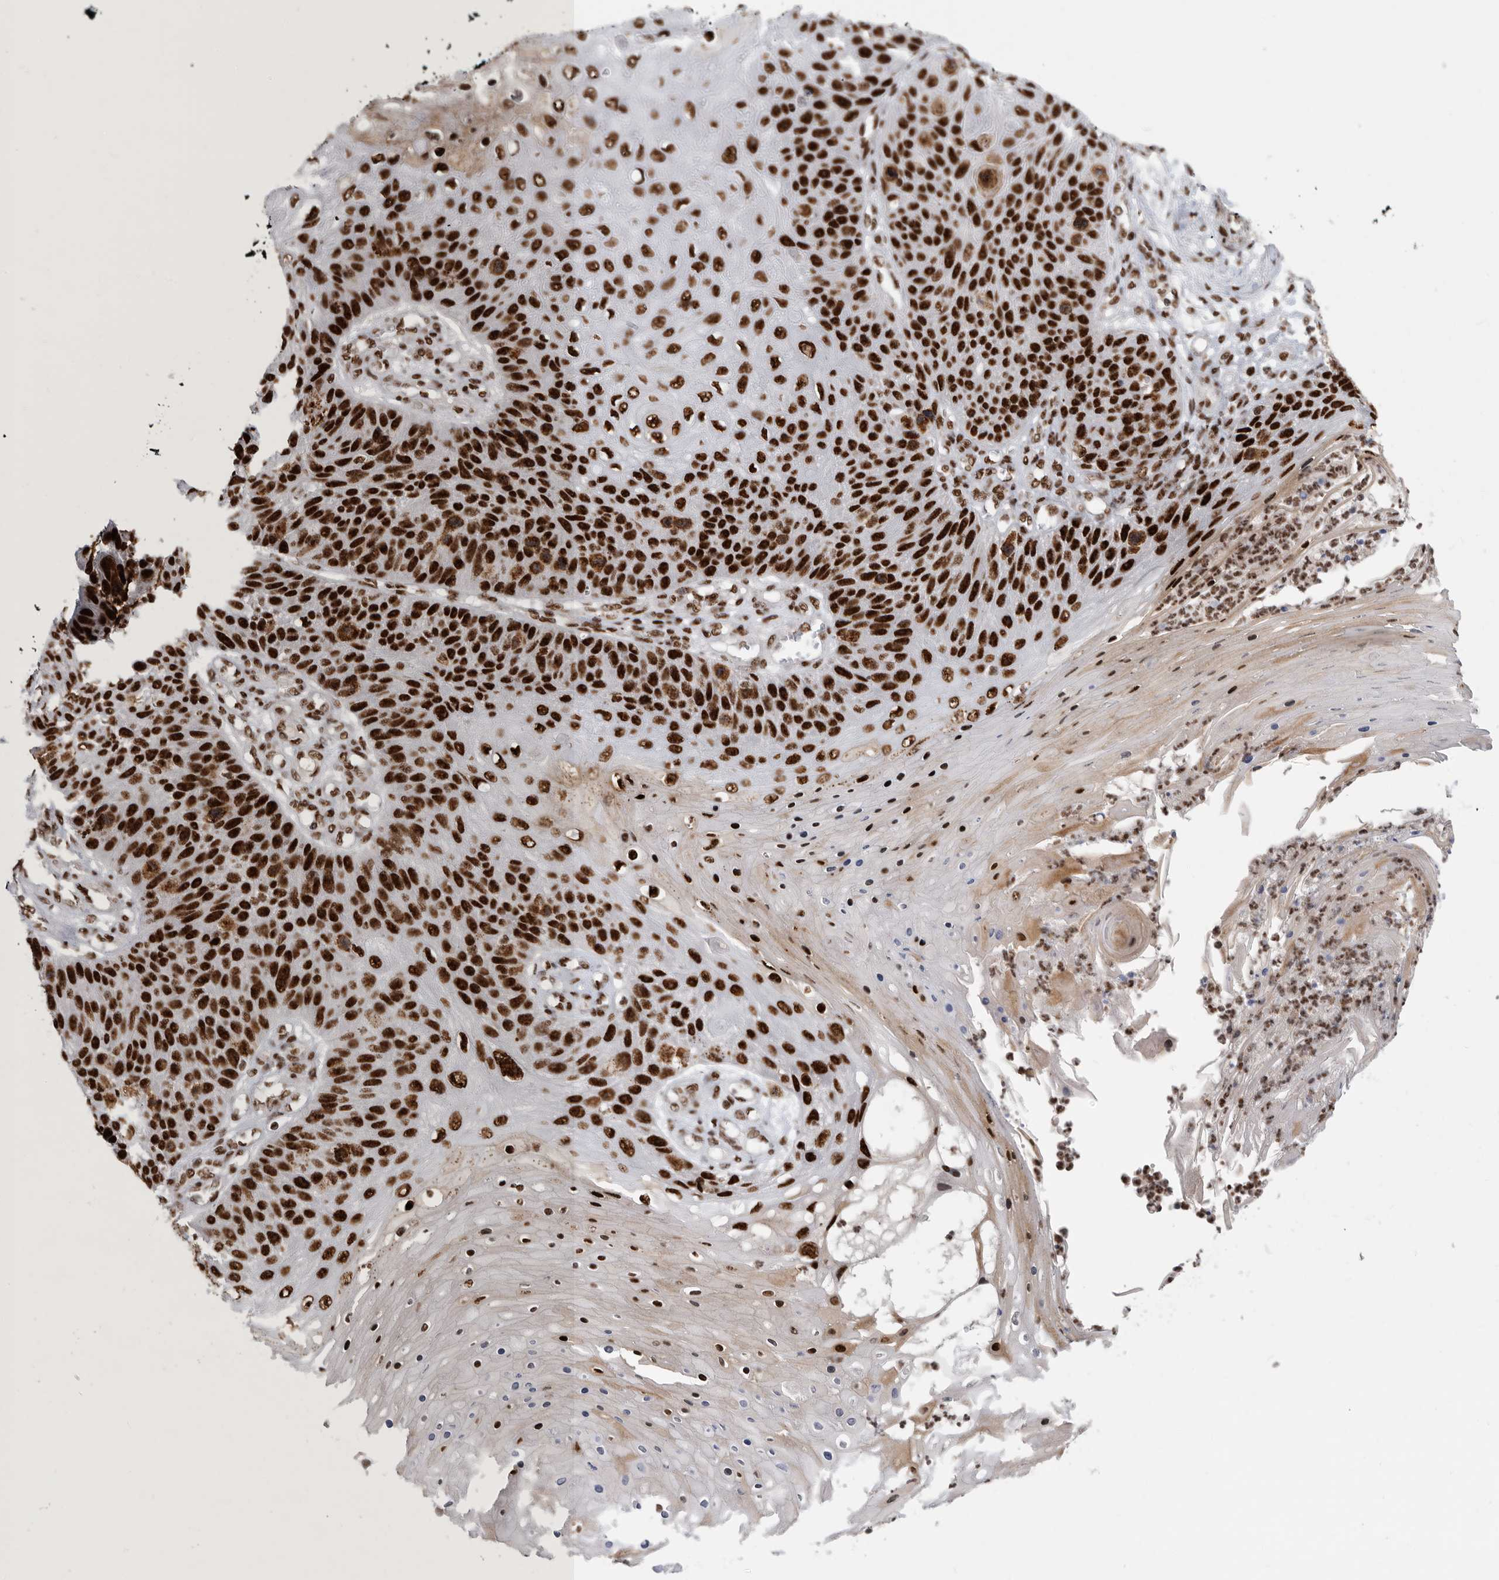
{"staining": {"intensity": "strong", "quantity": ">75%", "location": "nuclear"}, "tissue": "skin cancer", "cell_type": "Tumor cells", "image_type": "cancer", "snomed": [{"axis": "morphology", "description": "Squamous cell carcinoma, NOS"}, {"axis": "topography", "description": "Skin"}], "caption": "Protein expression analysis of human skin cancer reveals strong nuclear expression in approximately >75% of tumor cells. The protein is stained brown, and the nuclei are stained in blue (DAB (3,3'-diaminobenzidine) IHC with brightfield microscopy, high magnification).", "gene": "BCLAF1", "patient": {"sex": "female", "age": 88}}